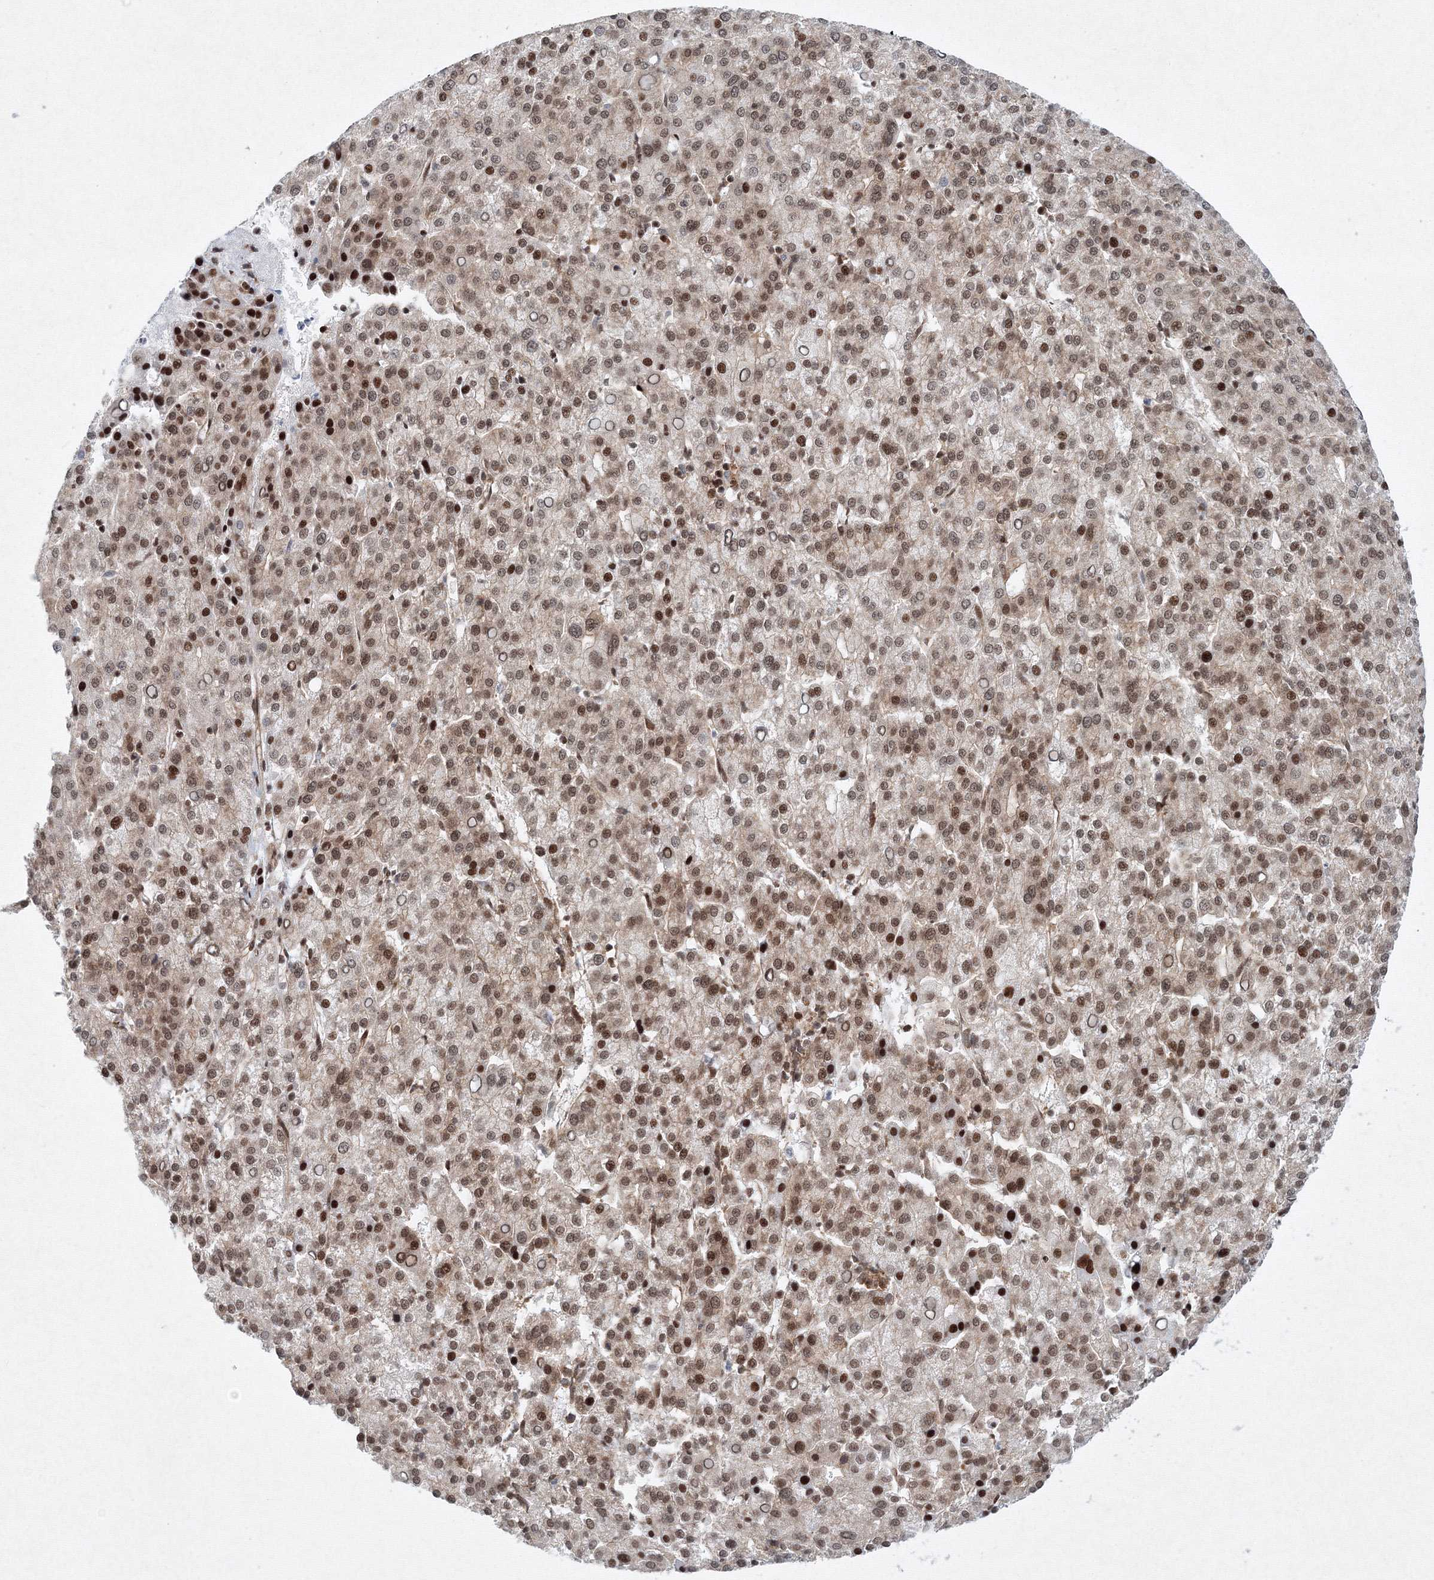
{"staining": {"intensity": "moderate", "quantity": ">75%", "location": "nuclear"}, "tissue": "liver cancer", "cell_type": "Tumor cells", "image_type": "cancer", "snomed": [{"axis": "morphology", "description": "Carcinoma, Hepatocellular, NOS"}, {"axis": "topography", "description": "Liver"}], "caption": "Immunohistochemistry of liver cancer shows medium levels of moderate nuclear staining in about >75% of tumor cells. (Stains: DAB in brown, nuclei in blue, Microscopy: brightfield microscopy at high magnification).", "gene": "SNRPC", "patient": {"sex": "female", "age": 58}}